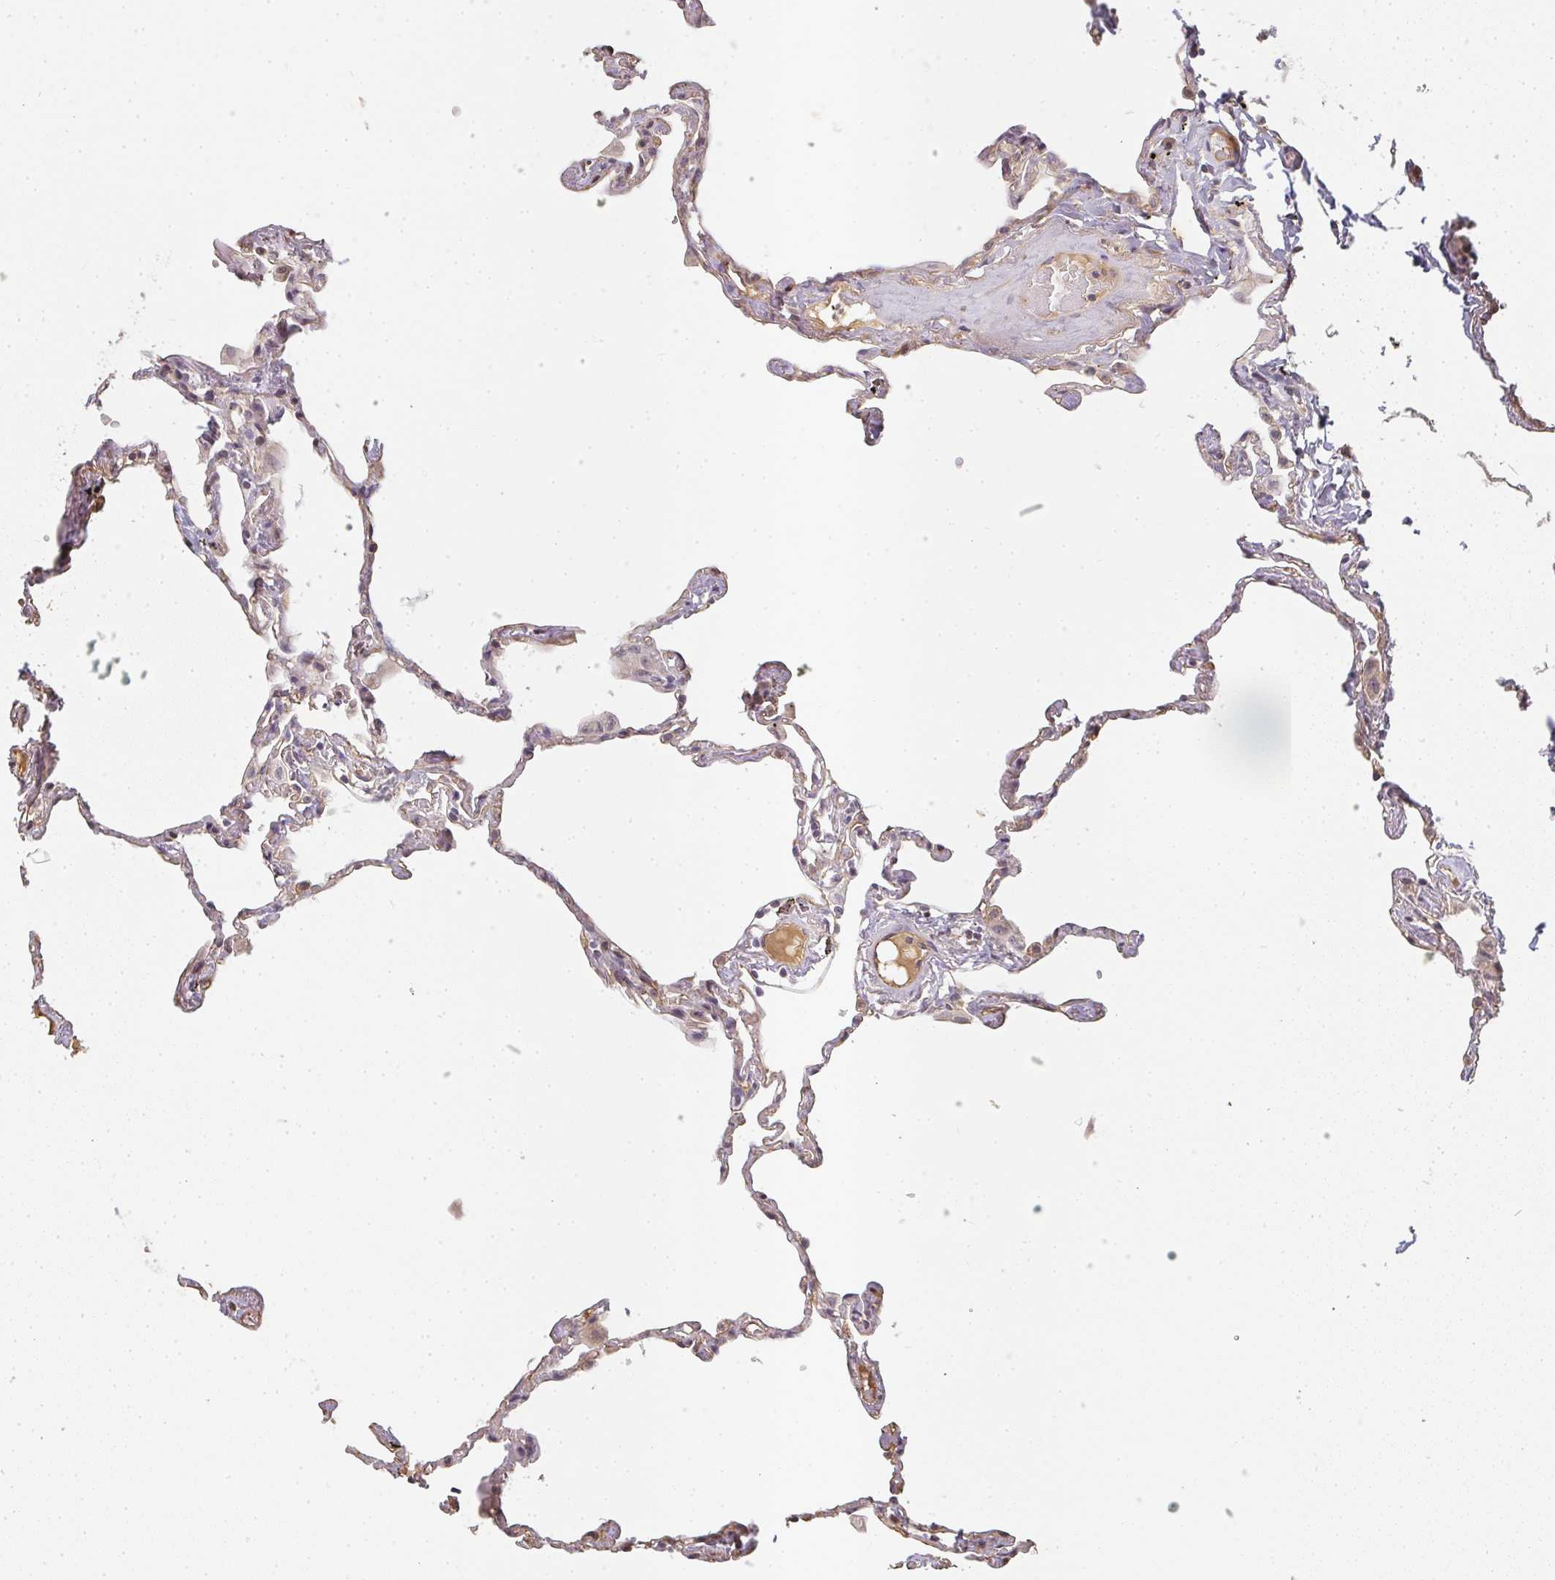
{"staining": {"intensity": "weak", "quantity": "<25%", "location": "cytoplasmic/membranous"}, "tissue": "lung", "cell_type": "Alveolar cells", "image_type": "normal", "snomed": [{"axis": "morphology", "description": "Normal tissue, NOS"}, {"axis": "topography", "description": "Lung"}], "caption": "Immunohistochemistry image of unremarkable lung: lung stained with DAB (3,3'-diaminobenzidine) displays no significant protein positivity in alveolar cells.", "gene": "SLC35B3", "patient": {"sex": "female", "age": 67}}